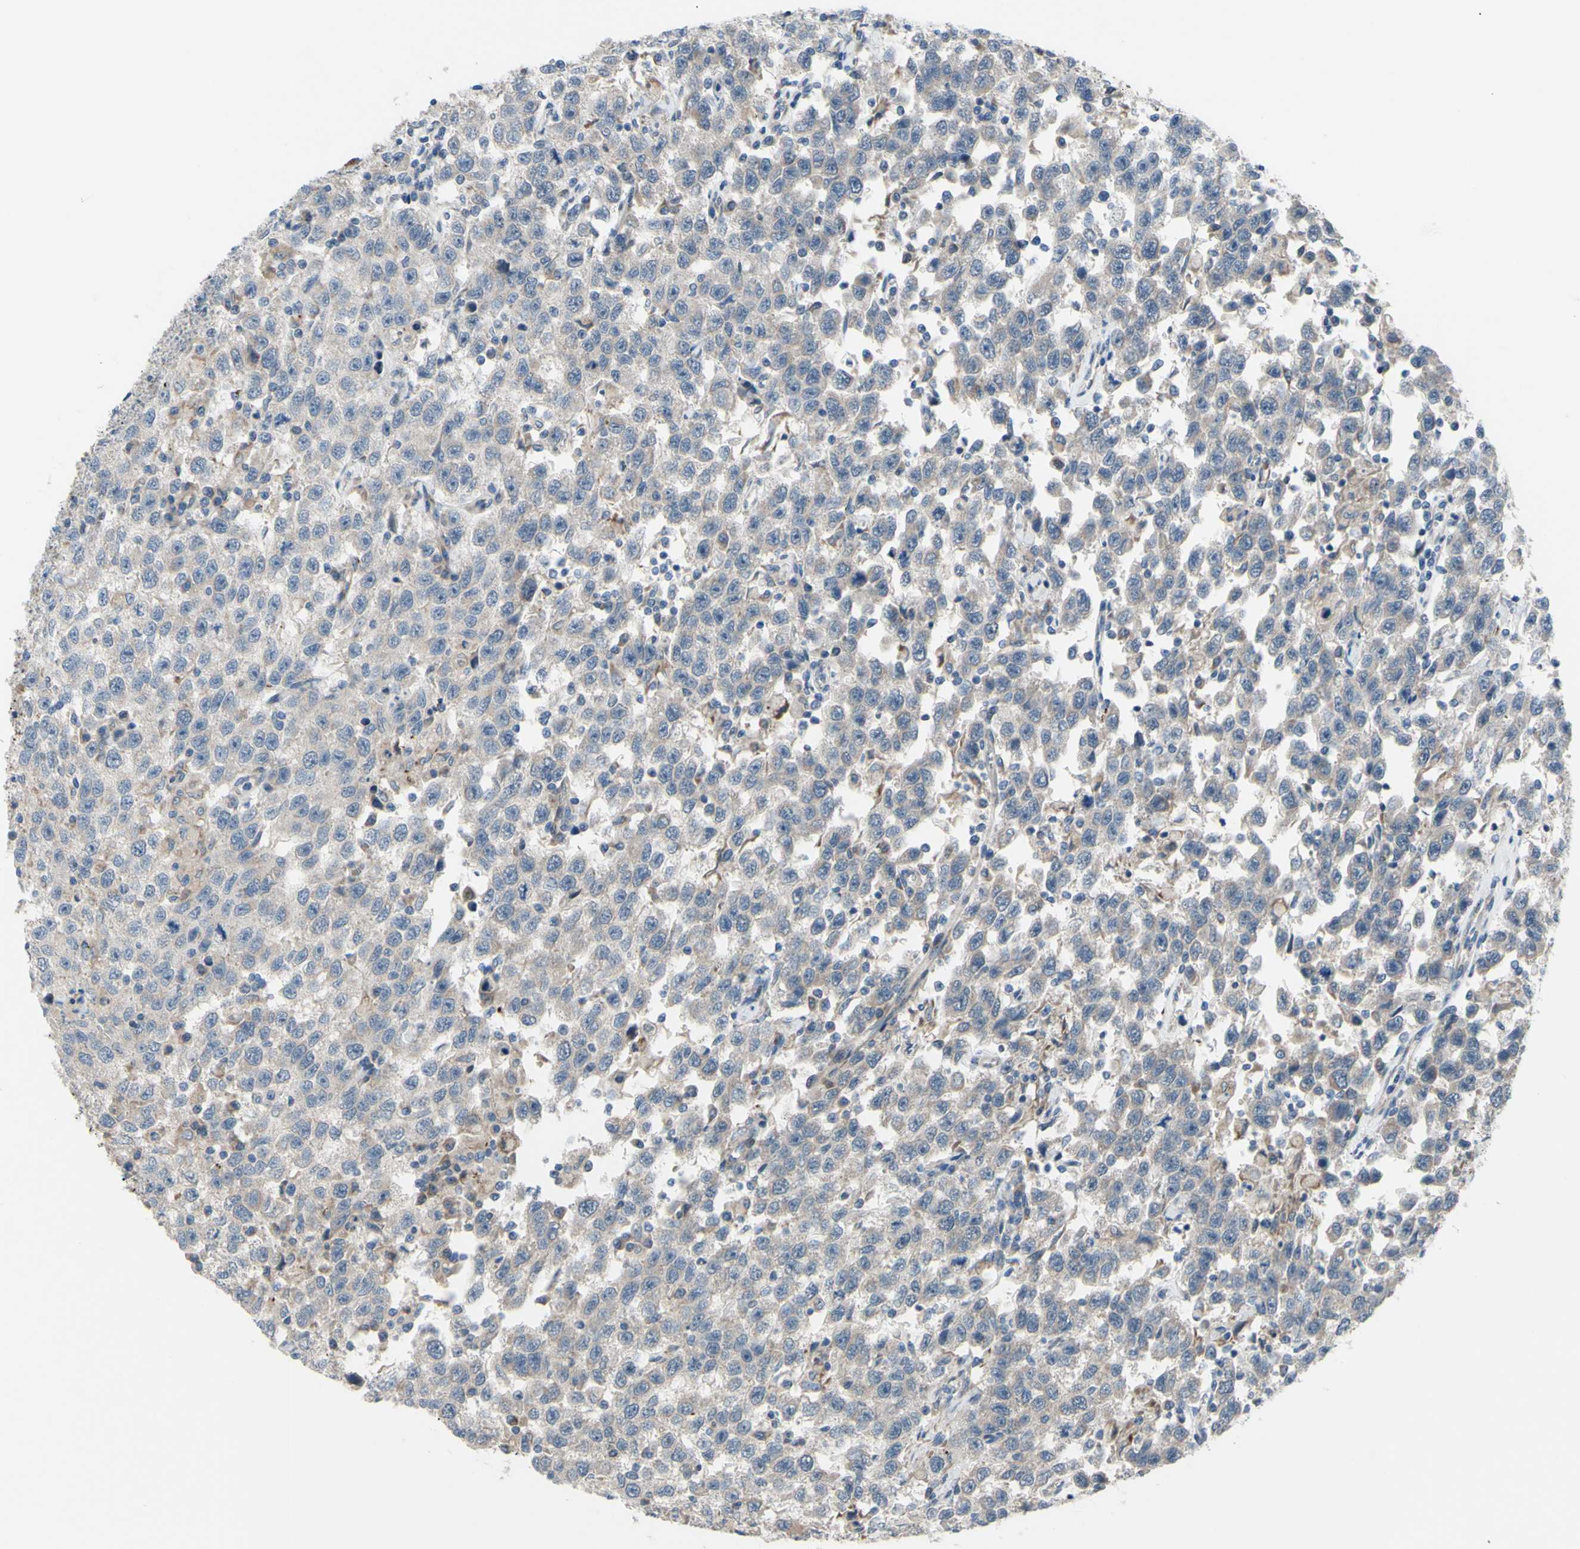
{"staining": {"intensity": "weak", "quantity": "<25%", "location": "cytoplasmic/membranous"}, "tissue": "testis cancer", "cell_type": "Tumor cells", "image_type": "cancer", "snomed": [{"axis": "morphology", "description": "Seminoma, NOS"}, {"axis": "topography", "description": "Testis"}], "caption": "An image of testis seminoma stained for a protein demonstrates no brown staining in tumor cells. (DAB immunohistochemistry visualized using brightfield microscopy, high magnification).", "gene": "GRAMD2B", "patient": {"sex": "male", "age": 41}}